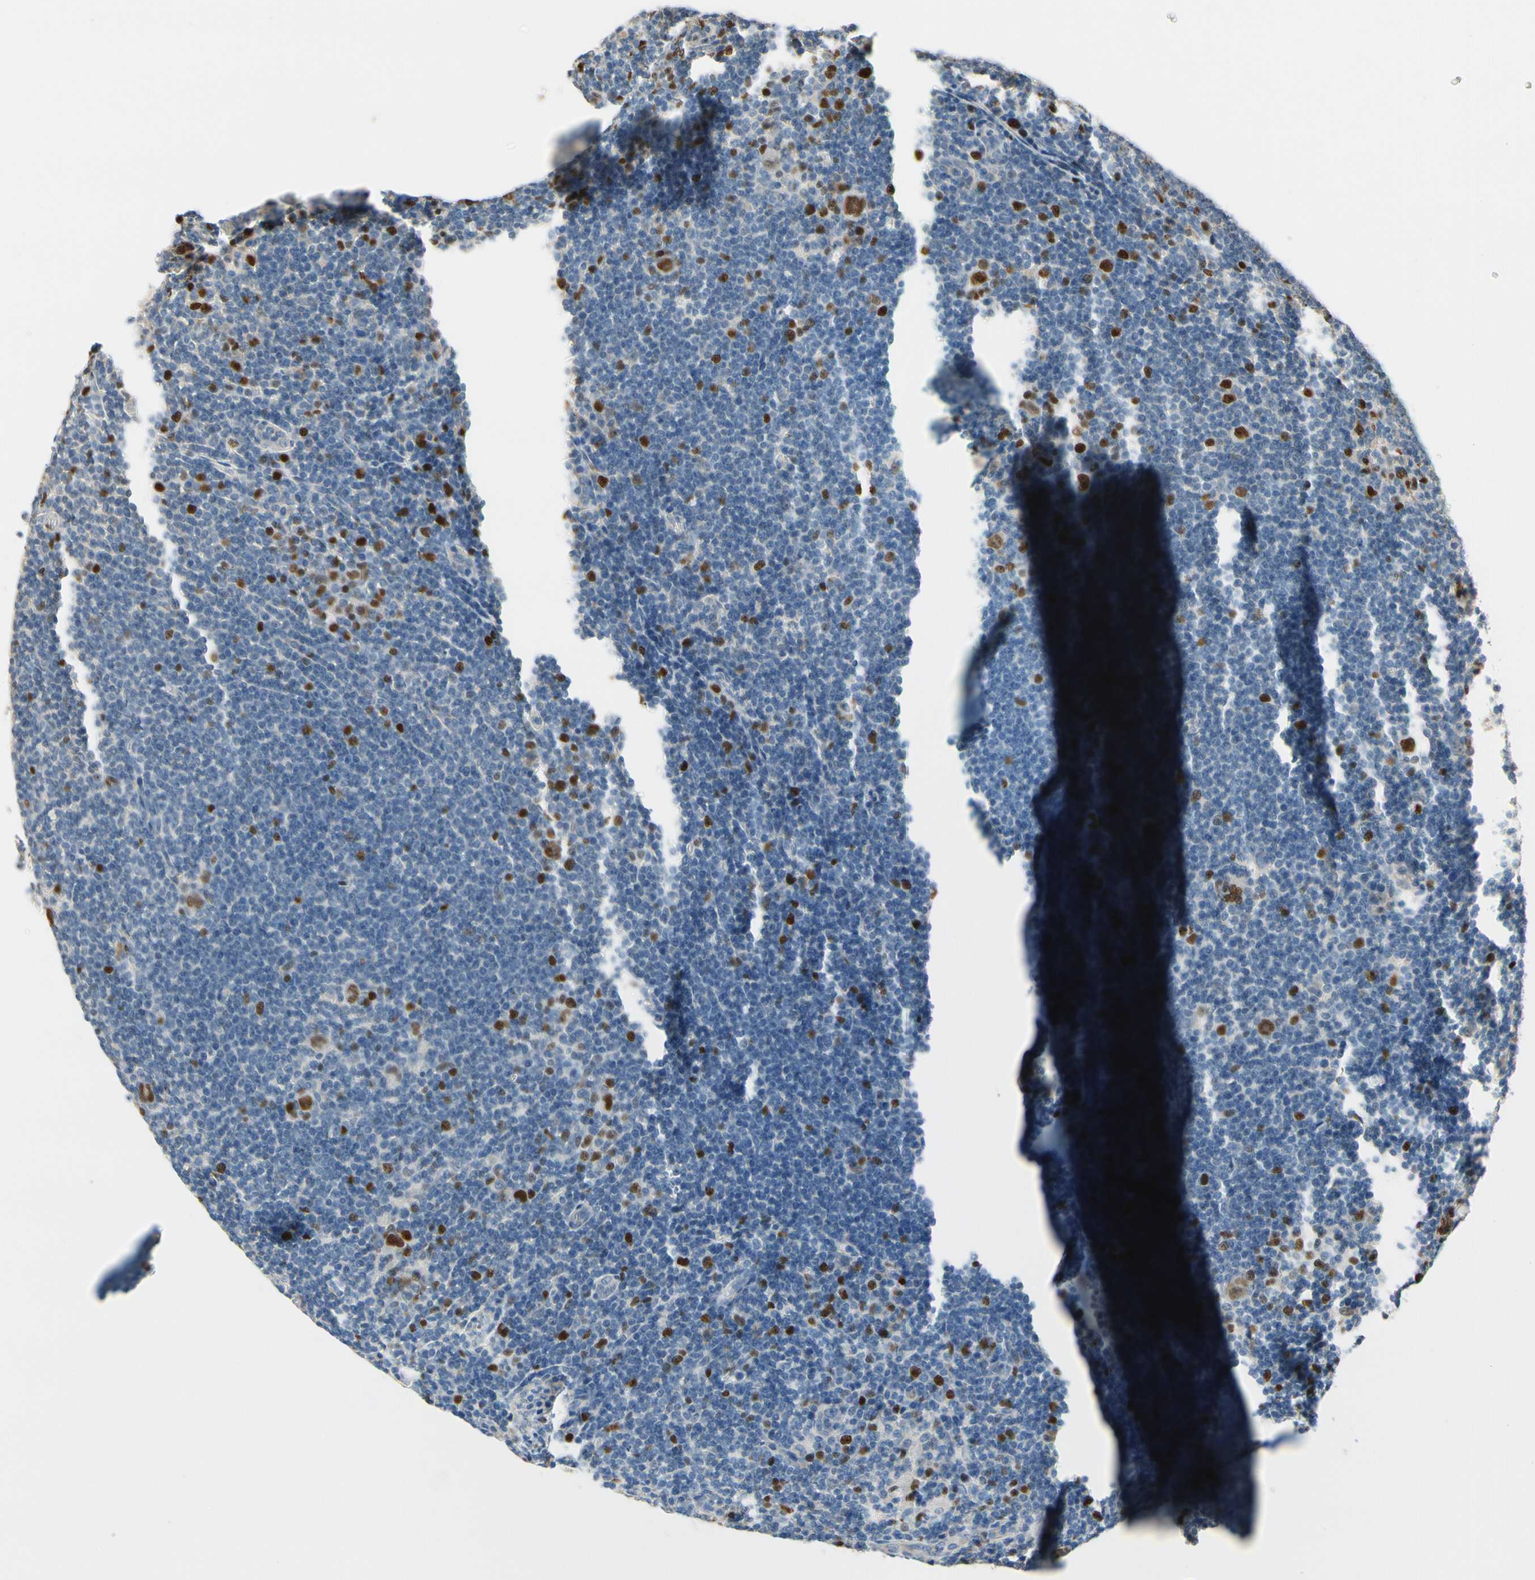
{"staining": {"intensity": "strong", "quantity": ">75%", "location": "nuclear"}, "tissue": "lymphoma", "cell_type": "Tumor cells", "image_type": "cancer", "snomed": [{"axis": "morphology", "description": "Hodgkin's disease, NOS"}, {"axis": "topography", "description": "Lymph node"}], "caption": "This is a photomicrograph of IHC staining of lymphoma, which shows strong expression in the nuclear of tumor cells.", "gene": "ZKSCAN4", "patient": {"sex": "female", "age": 57}}